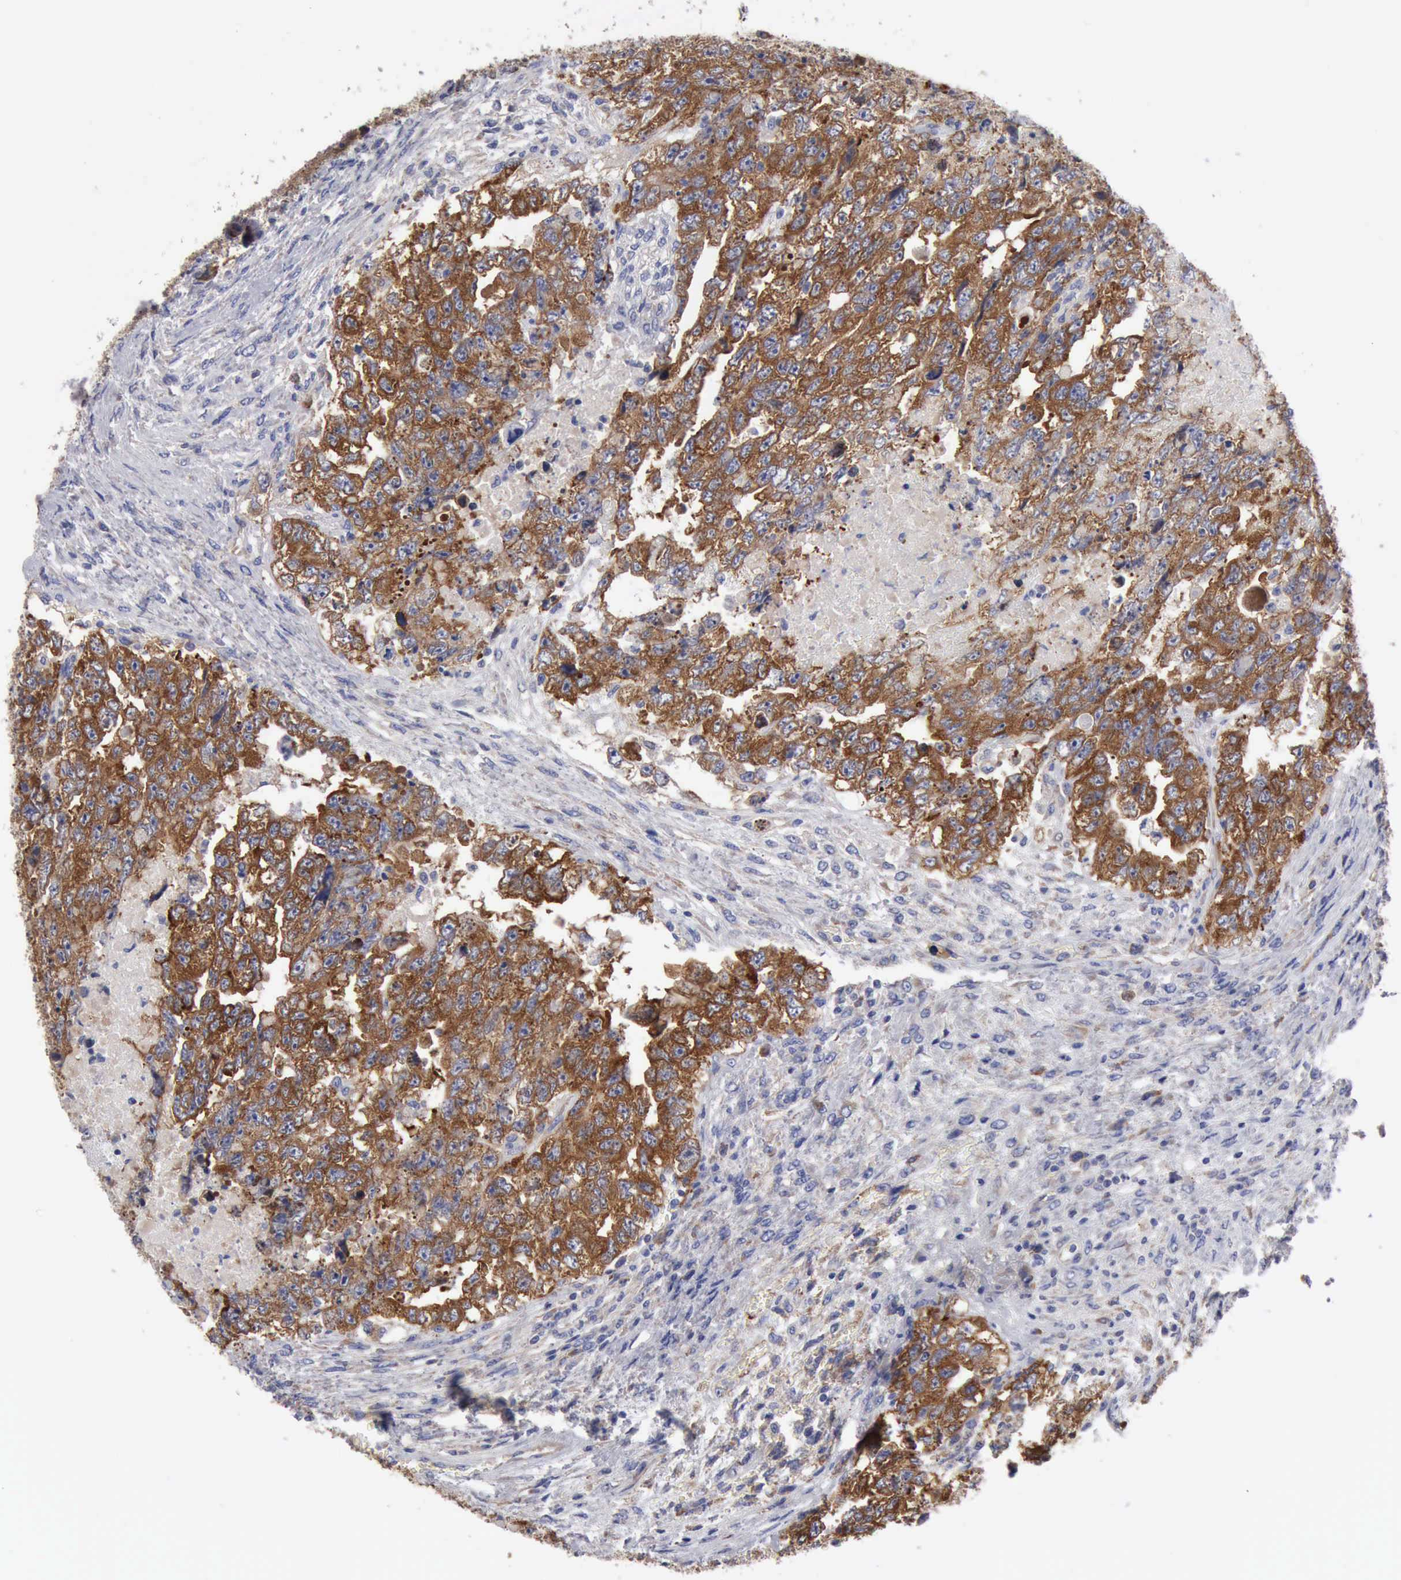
{"staining": {"intensity": "strong", "quantity": ">75%", "location": "cytoplasmic/membranous"}, "tissue": "testis cancer", "cell_type": "Tumor cells", "image_type": "cancer", "snomed": [{"axis": "morphology", "description": "Carcinoma, Embryonal, NOS"}, {"axis": "topography", "description": "Testis"}], "caption": "Testis cancer (embryonal carcinoma) tissue demonstrates strong cytoplasmic/membranous positivity in about >75% of tumor cells, visualized by immunohistochemistry.", "gene": "TXLNG", "patient": {"sex": "male", "age": 36}}